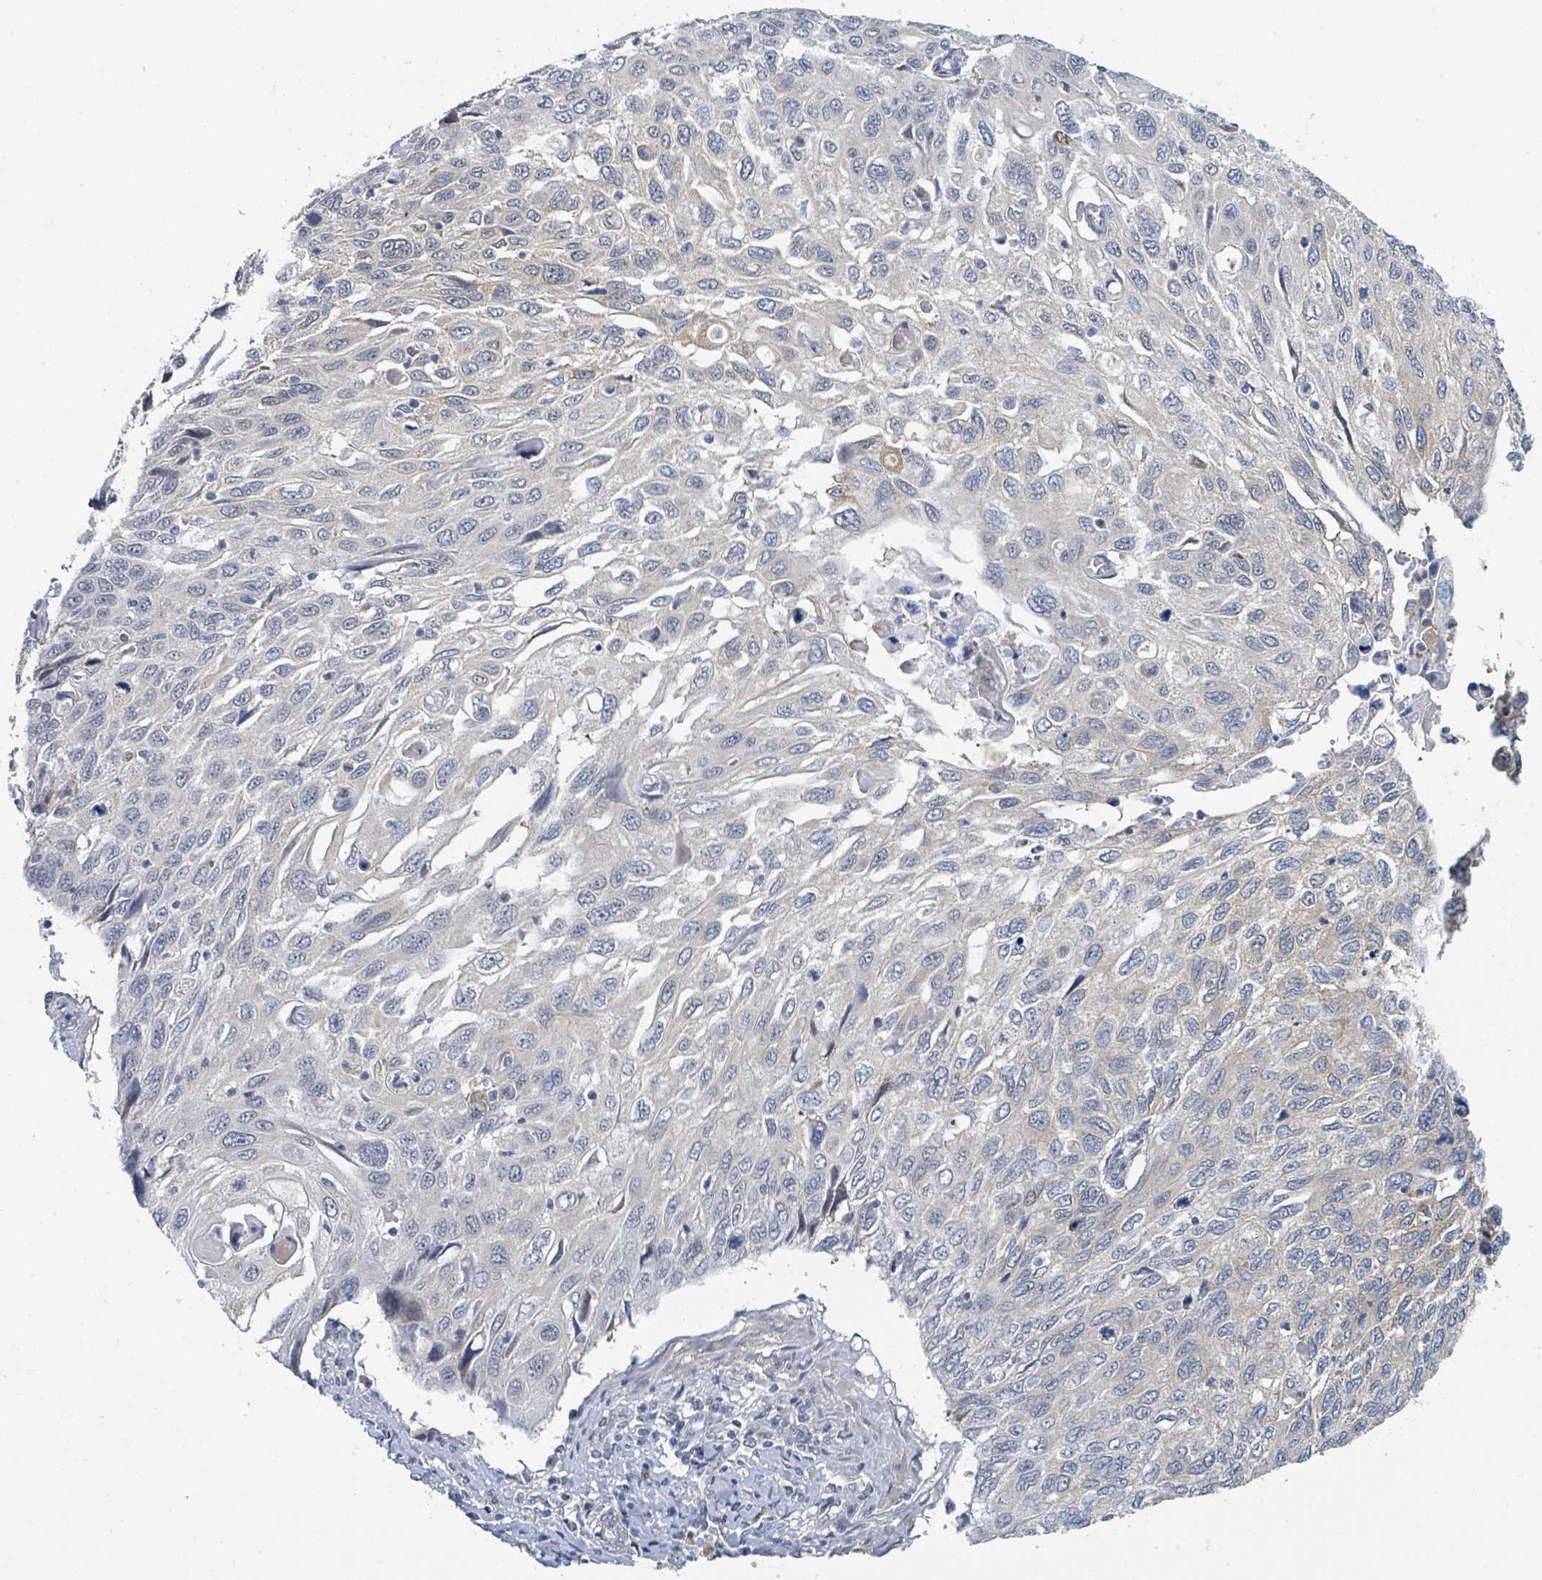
{"staining": {"intensity": "negative", "quantity": "none", "location": "none"}, "tissue": "cervical cancer", "cell_type": "Tumor cells", "image_type": "cancer", "snomed": [{"axis": "morphology", "description": "Squamous cell carcinoma, NOS"}, {"axis": "topography", "description": "Cervix"}], "caption": "IHC photomicrograph of neoplastic tissue: human cervical cancer stained with DAB reveals no significant protein expression in tumor cells.", "gene": "ANKRD55", "patient": {"sex": "female", "age": 70}}